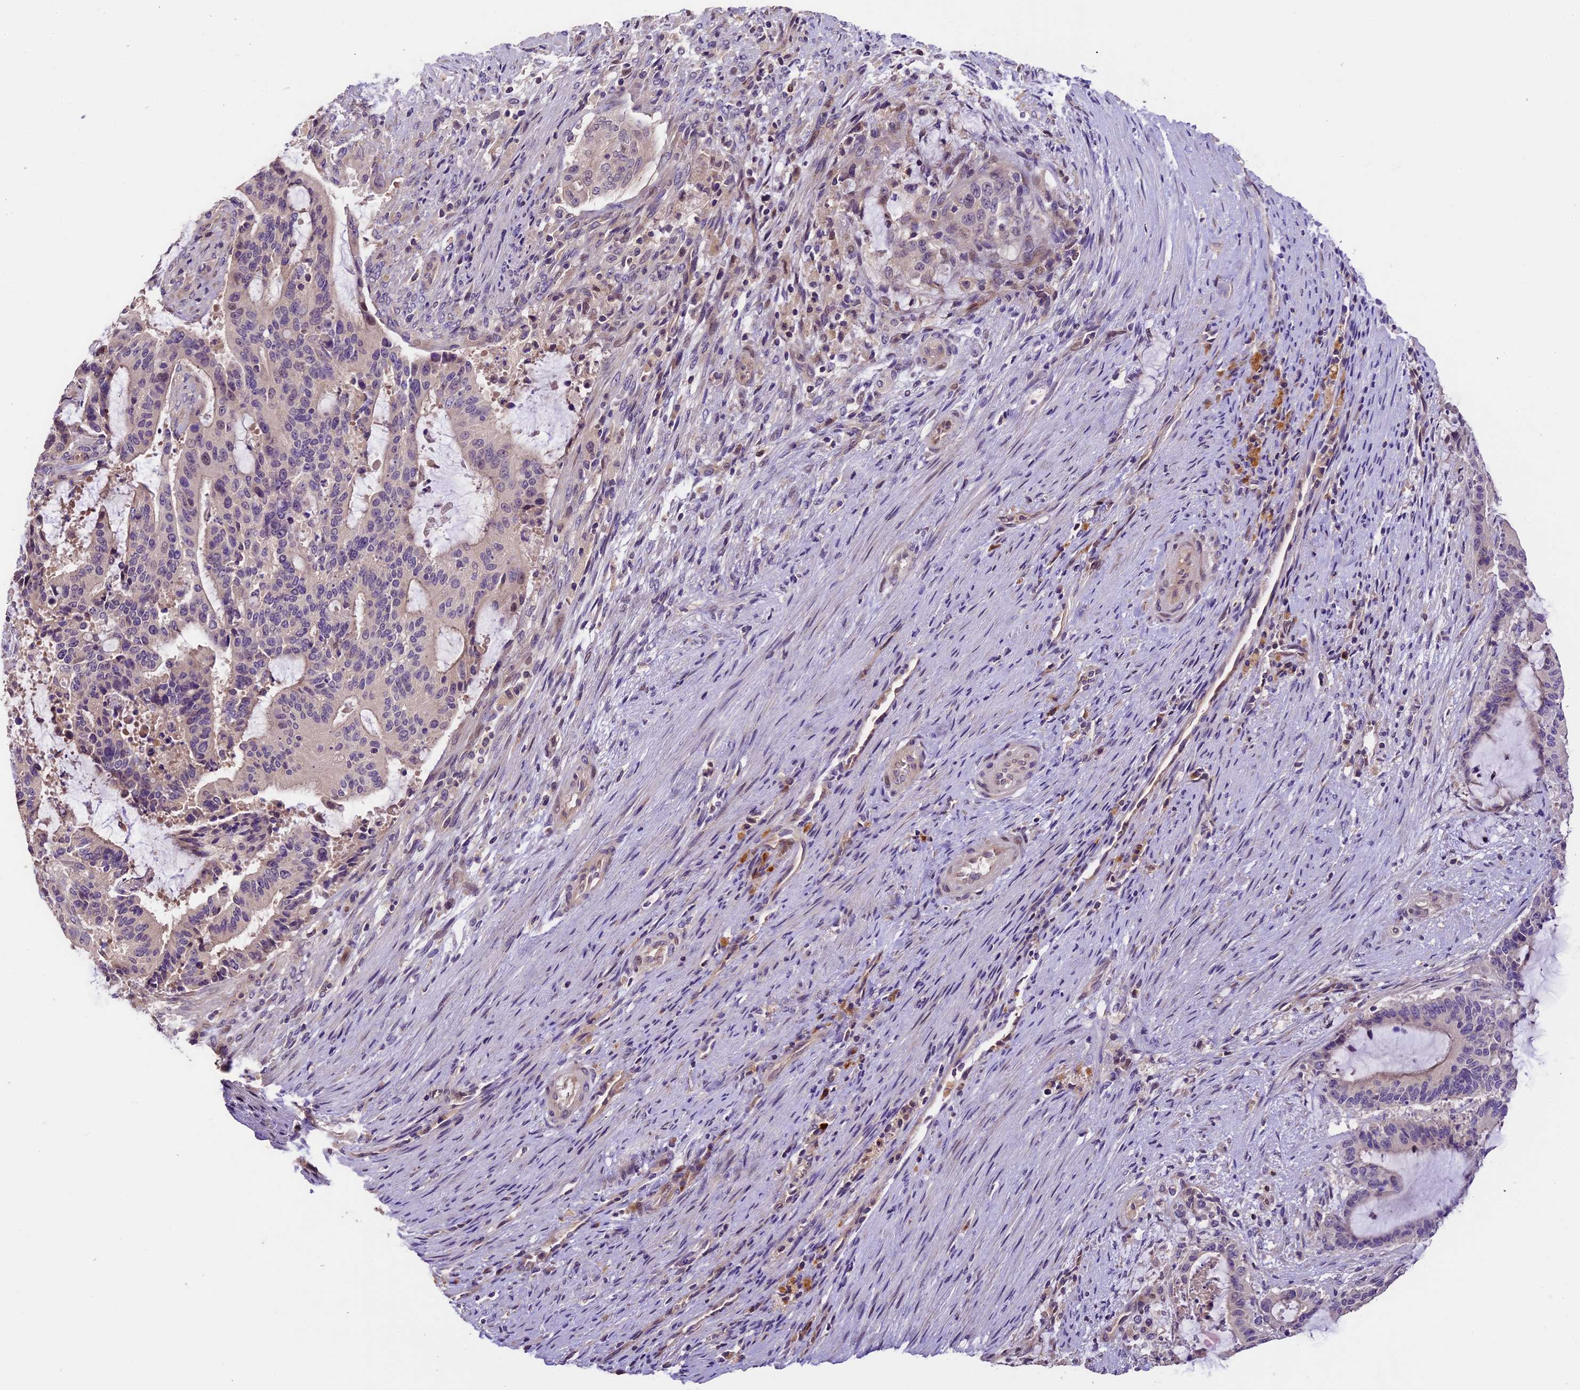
{"staining": {"intensity": "negative", "quantity": "none", "location": "none"}, "tissue": "liver cancer", "cell_type": "Tumor cells", "image_type": "cancer", "snomed": [{"axis": "morphology", "description": "Normal tissue, NOS"}, {"axis": "morphology", "description": "Cholangiocarcinoma"}, {"axis": "topography", "description": "Liver"}, {"axis": "topography", "description": "Peripheral nerve tissue"}], "caption": "High magnification brightfield microscopy of liver cholangiocarcinoma stained with DAB (brown) and counterstained with hematoxylin (blue): tumor cells show no significant staining.", "gene": "DGKH", "patient": {"sex": "female", "age": 73}}